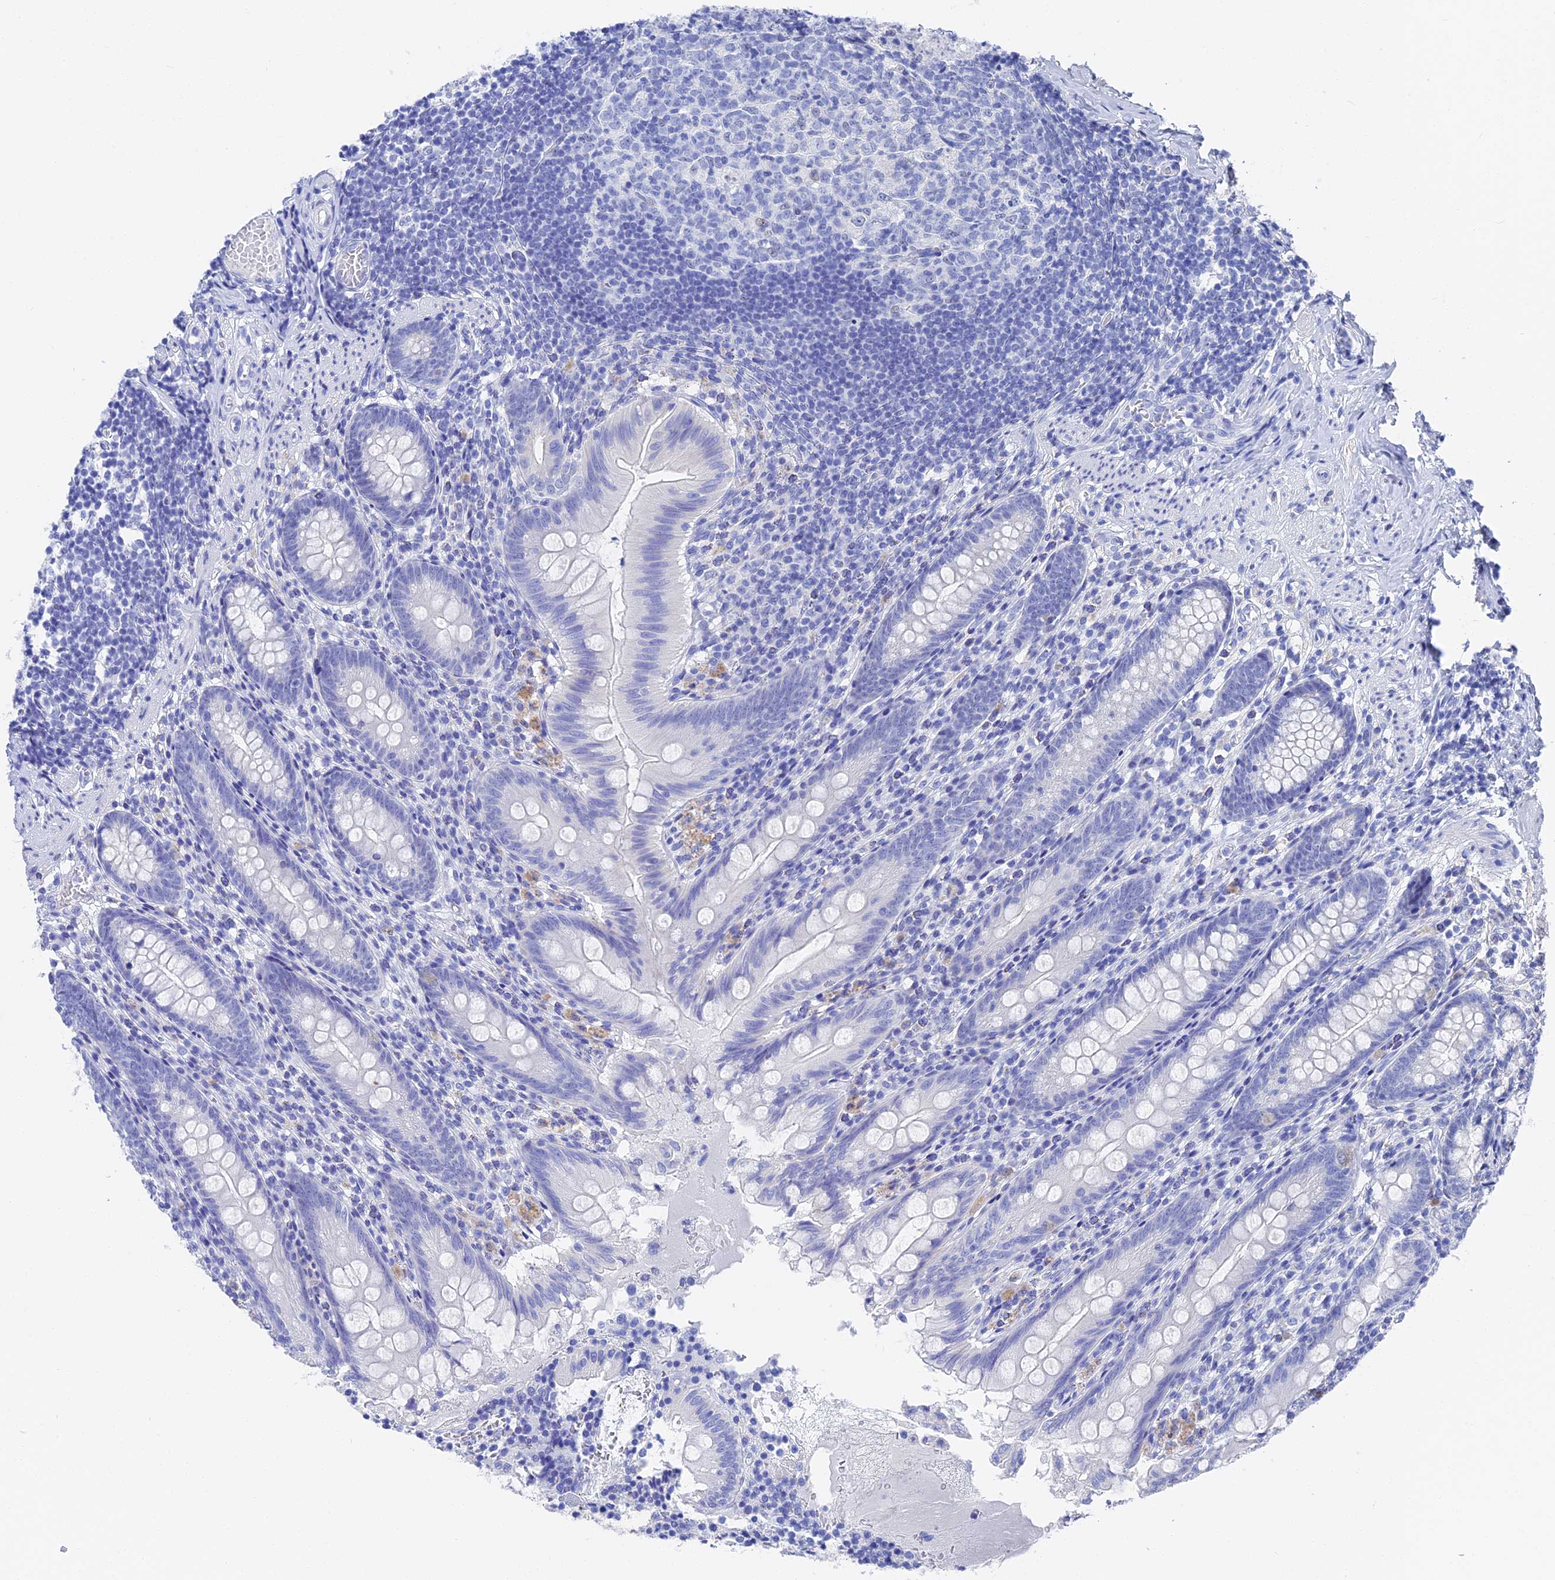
{"staining": {"intensity": "negative", "quantity": "none", "location": "none"}, "tissue": "appendix", "cell_type": "Glandular cells", "image_type": "normal", "snomed": [{"axis": "morphology", "description": "Normal tissue, NOS"}, {"axis": "topography", "description": "Appendix"}], "caption": "Appendix stained for a protein using immunohistochemistry shows no staining glandular cells.", "gene": "VPS33B", "patient": {"sex": "male", "age": 55}}